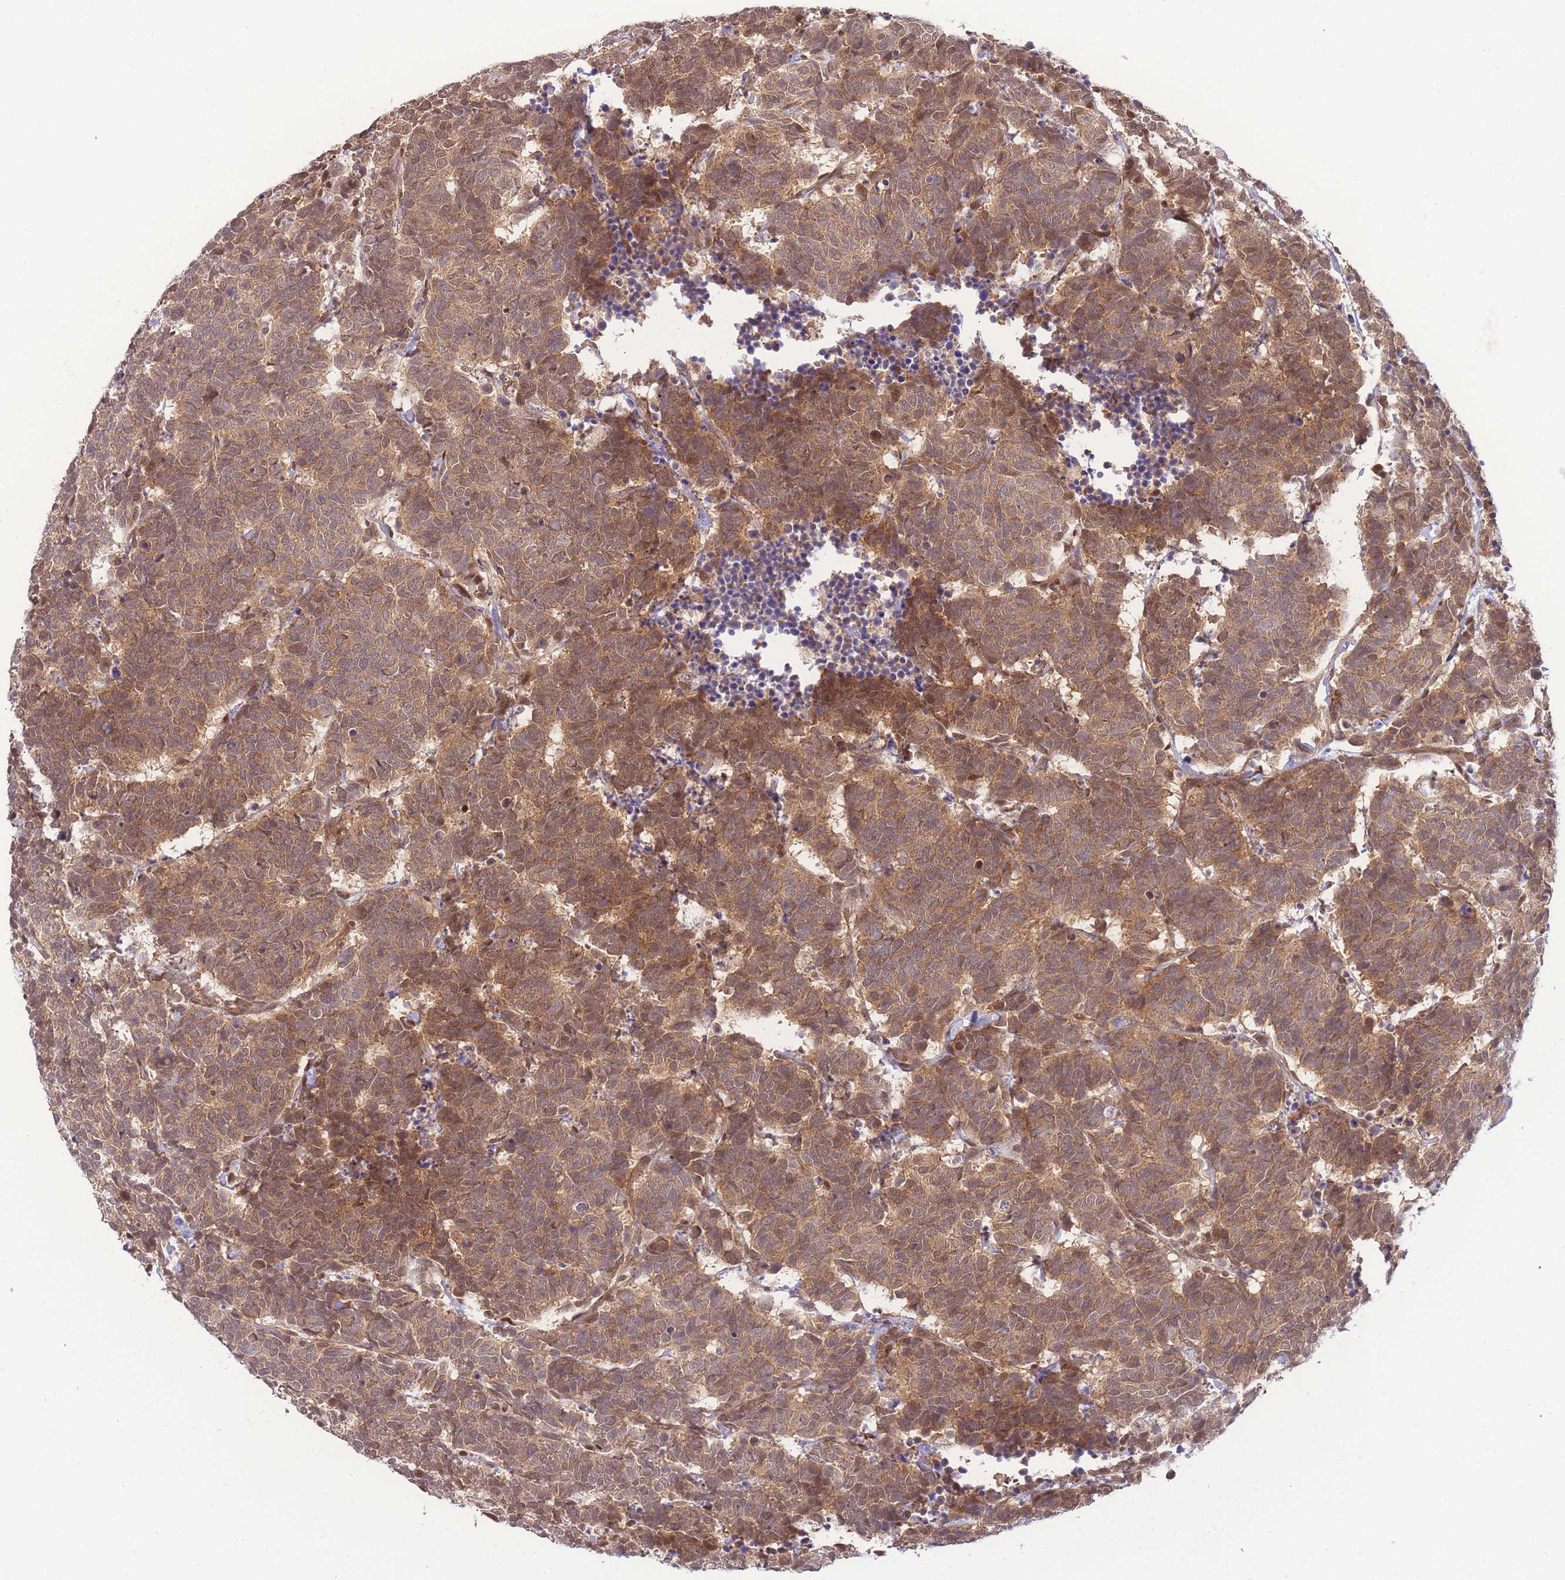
{"staining": {"intensity": "moderate", "quantity": ">75%", "location": "cytoplasmic/membranous,nuclear"}, "tissue": "carcinoid", "cell_type": "Tumor cells", "image_type": "cancer", "snomed": [{"axis": "morphology", "description": "Carcinoma, NOS"}, {"axis": "morphology", "description": "Carcinoid, malignant, NOS"}, {"axis": "topography", "description": "Urinary bladder"}], "caption": "Approximately >75% of tumor cells in malignant carcinoid demonstrate moderate cytoplasmic/membranous and nuclear protein positivity as visualized by brown immunohistochemical staining.", "gene": "KIAA1191", "patient": {"sex": "male", "age": 57}}